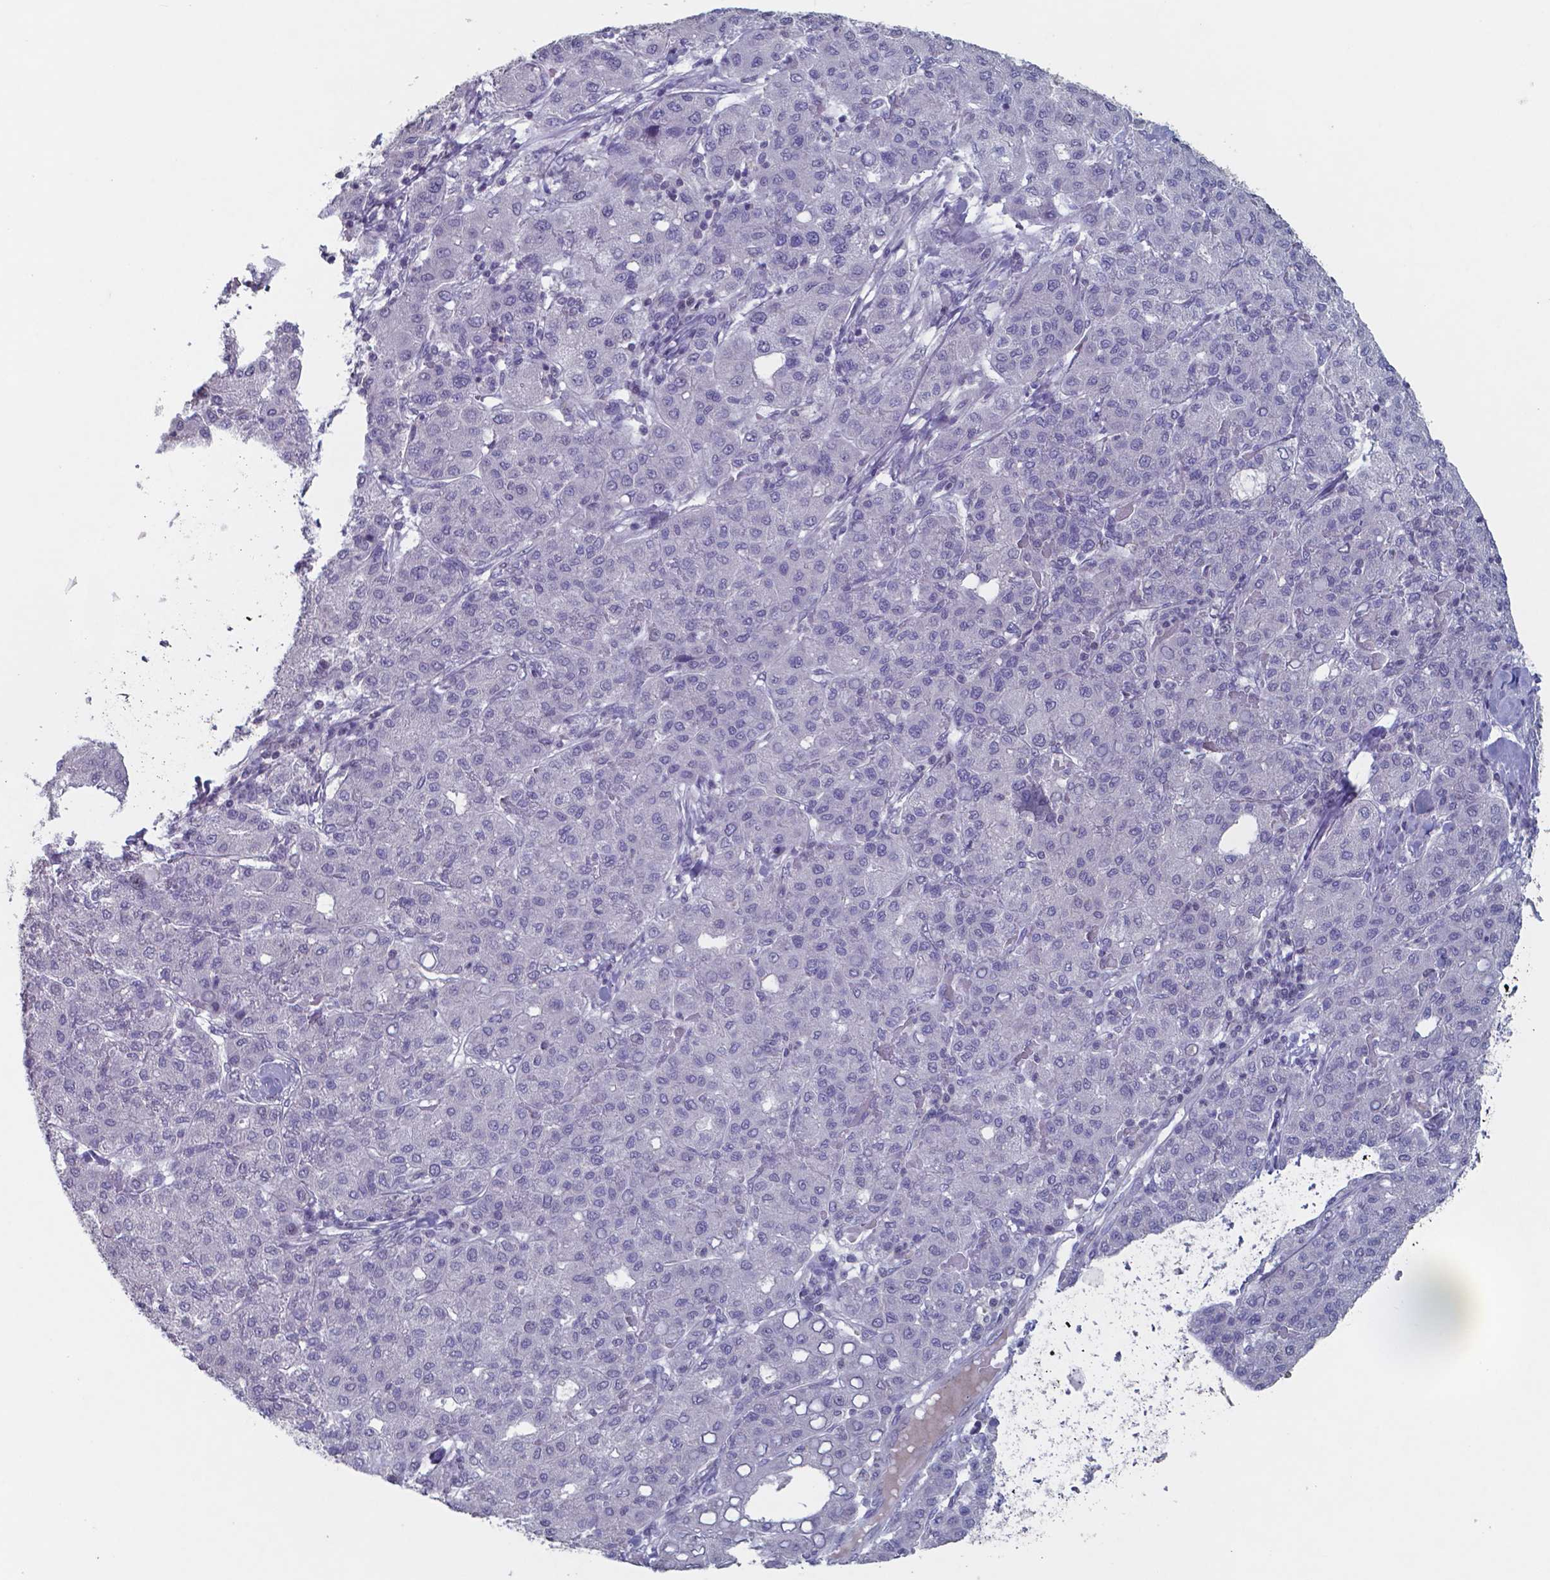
{"staining": {"intensity": "negative", "quantity": "none", "location": "none"}, "tissue": "liver cancer", "cell_type": "Tumor cells", "image_type": "cancer", "snomed": [{"axis": "morphology", "description": "Carcinoma, Hepatocellular, NOS"}, {"axis": "topography", "description": "Liver"}], "caption": "Immunohistochemistry (IHC) photomicrograph of human hepatocellular carcinoma (liver) stained for a protein (brown), which exhibits no staining in tumor cells.", "gene": "TDP2", "patient": {"sex": "male", "age": 65}}